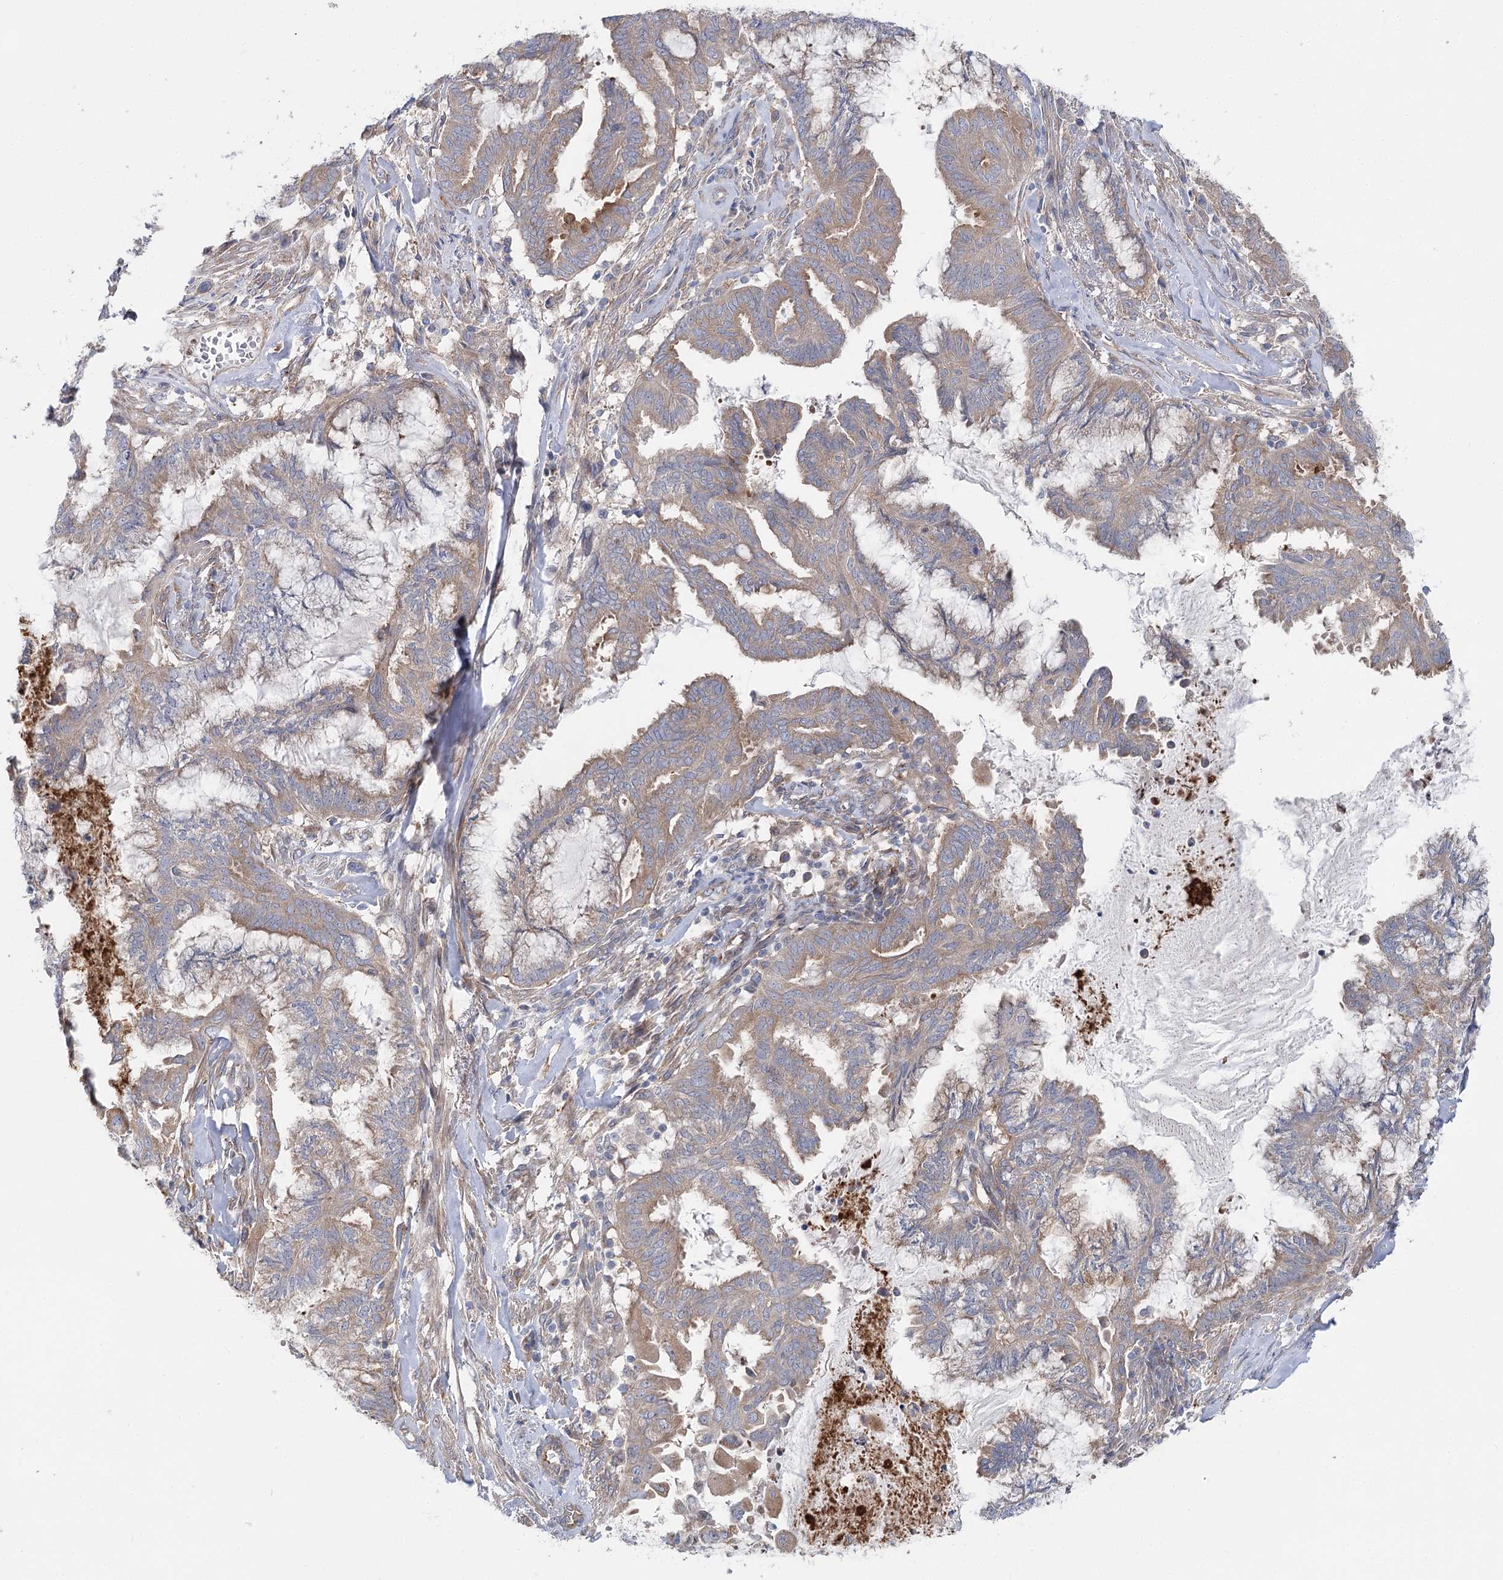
{"staining": {"intensity": "weak", "quantity": ">75%", "location": "cytoplasmic/membranous"}, "tissue": "endometrial cancer", "cell_type": "Tumor cells", "image_type": "cancer", "snomed": [{"axis": "morphology", "description": "Adenocarcinoma, NOS"}, {"axis": "topography", "description": "Endometrium"}], "caption": "Tumor cells display low levels of weak cytoplasmic/membranous staining in about >75% of cells in human endometrial cancer.", "gene": "SCN11A", "patient": {"sex": "female", "age": 86}}